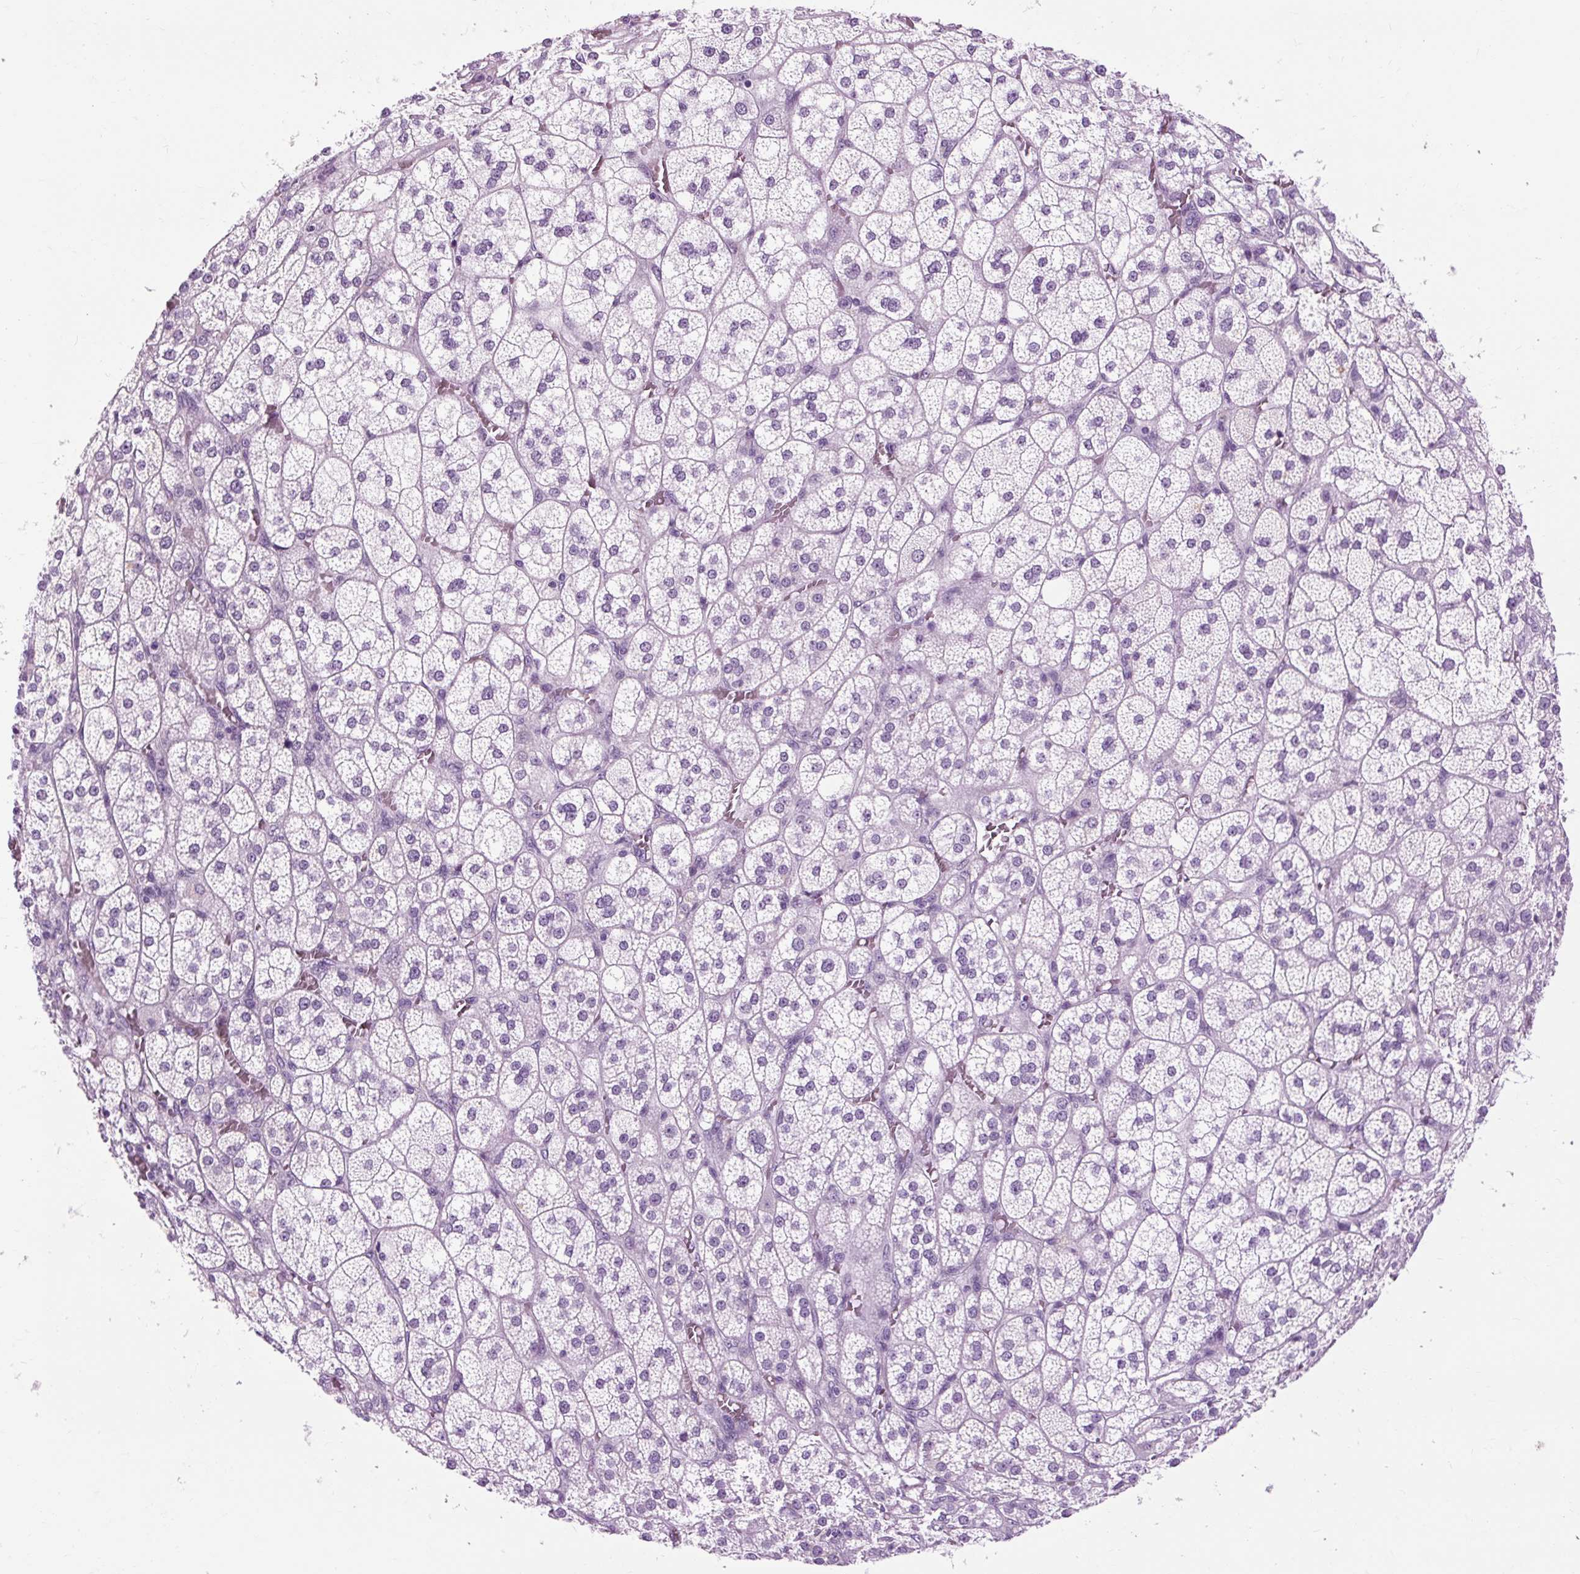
{"staining": {"intensity": "negative", "quantity": "none", "location": "none"}, "tissue": "adrenal gland", "cell_type": "Glandular cells", "image_type": "normal", "snomed": [{"axis": "morphology", "description": "Normal tissue, NOS"}, {"axis": "topography", "description": "Adrenal gland"}], "caption": "A photomicrograph of human adrenal gland is negative for staining in glandular cells. (Stains: DAB immunohistochemistry (IHC) with hematoxylin counter stain, Microscopy: brightfield microscopy at high magnification).", "gene": "OOEP", "patient": {"sex": "female", "age": 60}}